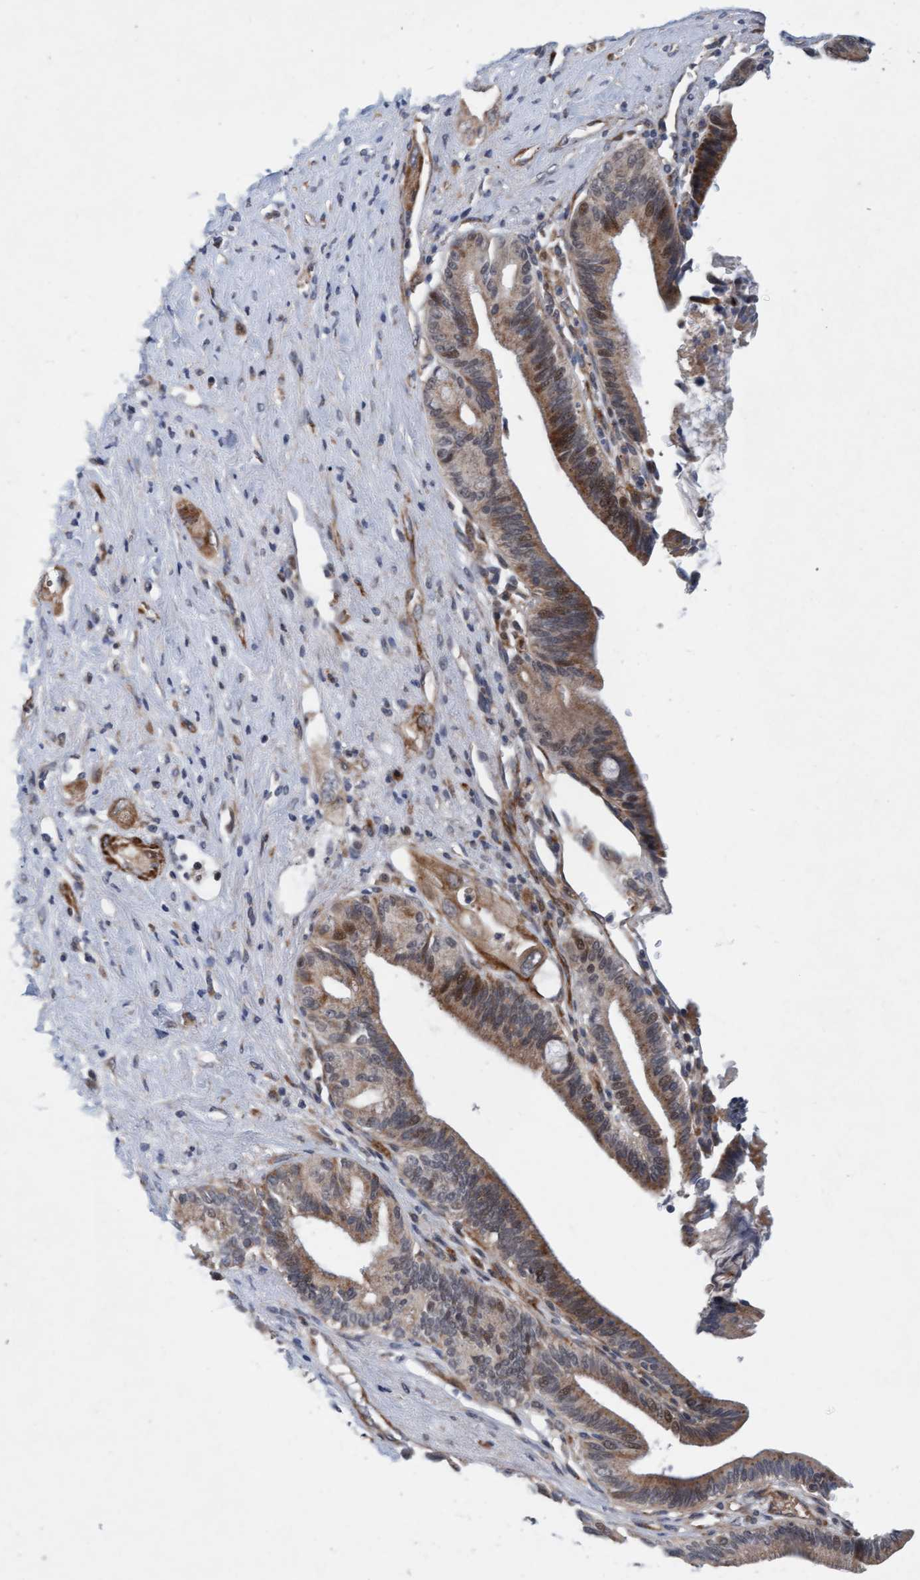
{"staining": {"intensity": "weak", "quantity": ">75%", "location": "cytoplasmic/membranous,nuclear"}, "tissue": "pancreatic cancer", "cell_type": "Tumor cells", "image_type": "cancer", "snomed": [{"axis": "morphology", "description": "Adenocarcinoma, NOS"}, {"axis": "topography", "description": "Pancreas"}], "caption": "Pancreatic adenocarcinoma stained with DAB (3,3'-diaminobenzidine) IHC shows low levels of weak cytoplasmic/membranous and nuclear positivity in about >75% of tumor cells. The staining was performed using DAB (3,3'-diaminobenzidine), with brown indicating positive protein expression. Nuclei are stained blue with hematoxylin.", "gene": "TMEM70", "patient": {"sex": "male", "age": 59}}